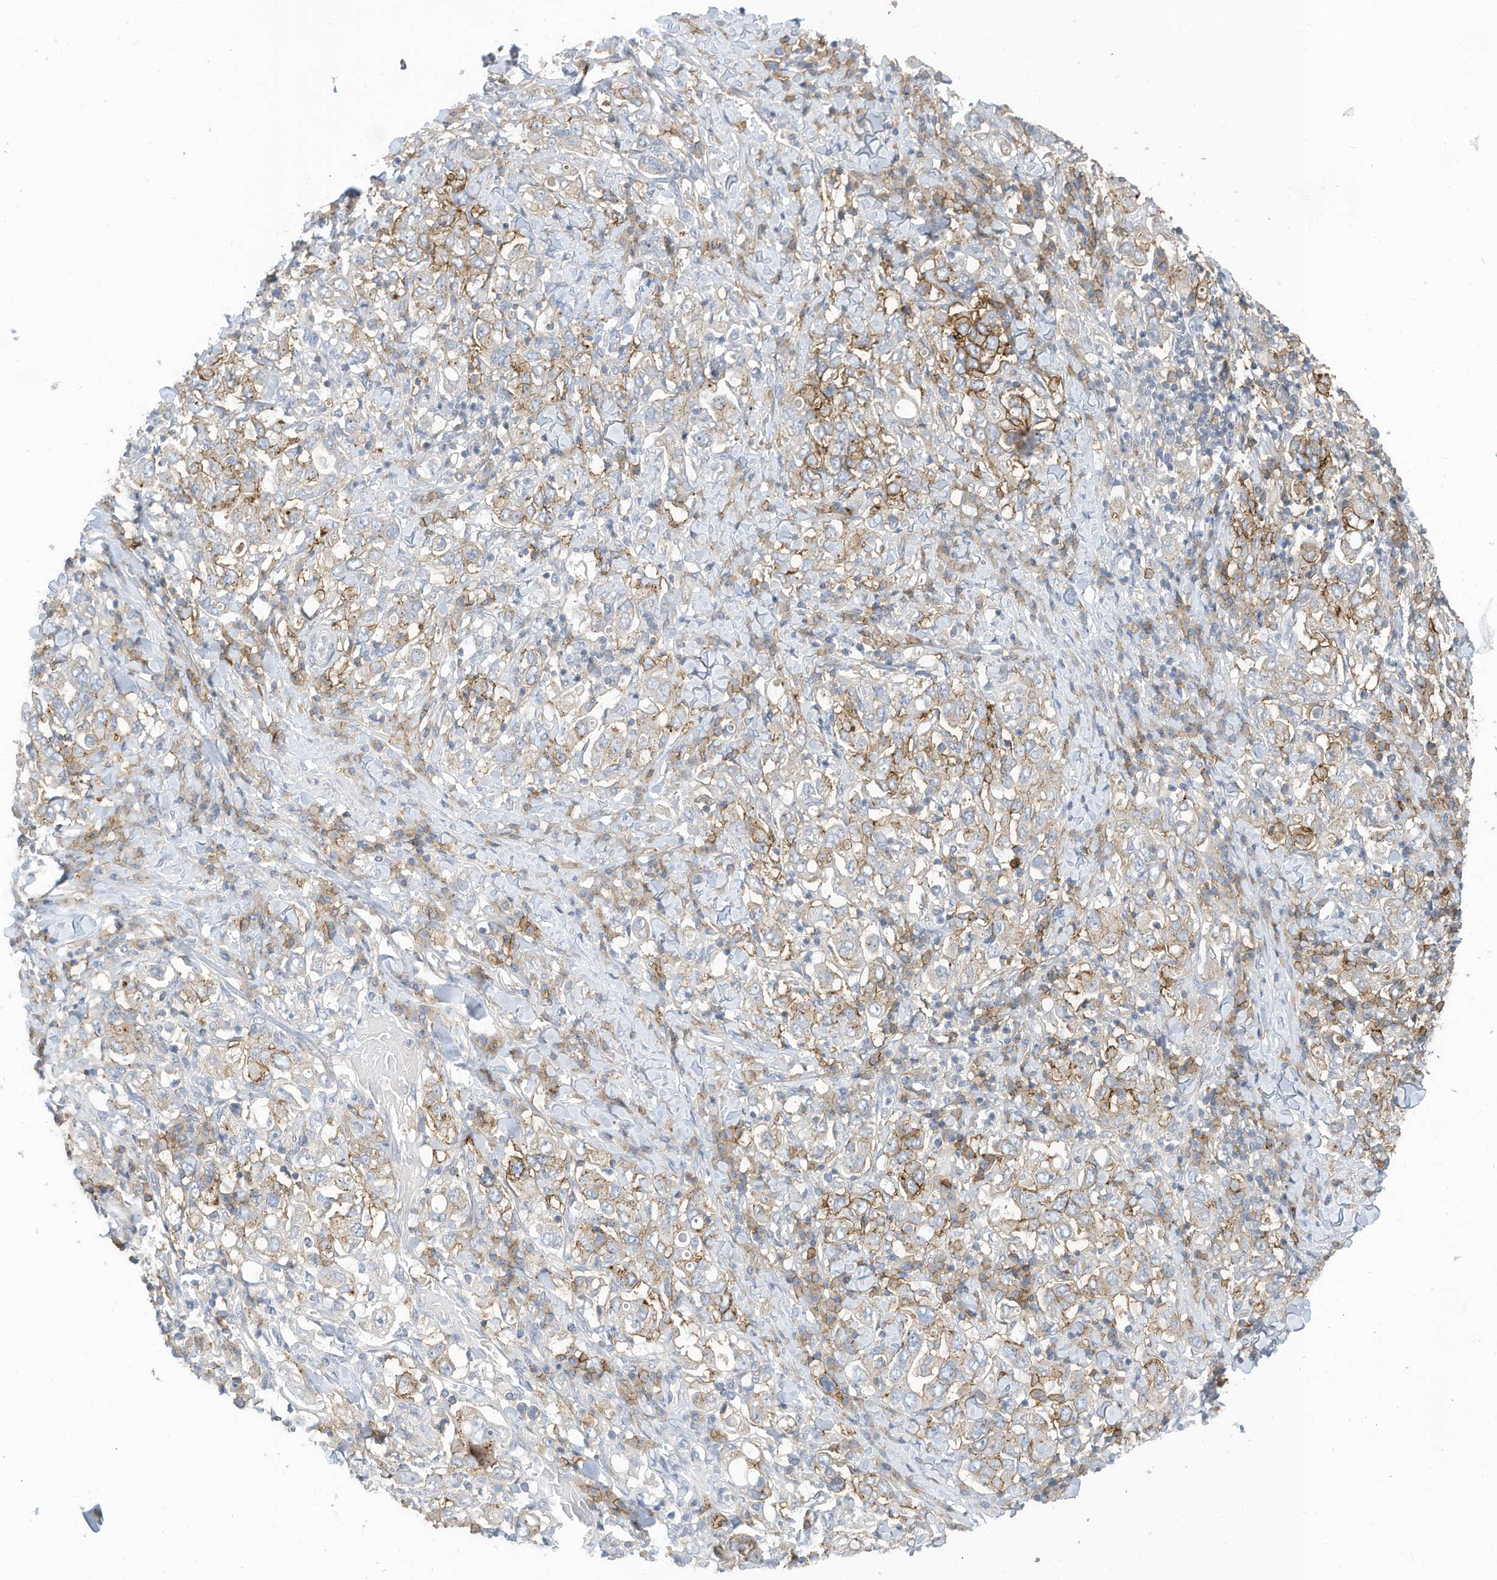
{"staining": {"intensity": "moderate", "quantity": "<25%", "location": "cytoplasmic/membranous"}, "tissue": "stomach cancer", "cell_type": "Tumor cells", "image_type": "cancer", "snomed": [{"axis": "morphology", "description": "Adenocarcinoma, NOS"}, {"axis": "topography", "description": "Stomach, upper"}], "caption": "Immunohistochemical staining of human stomach adenocarcinoma reveals low levels of moderate cytoplasmic/membranous expression in approximately <25% of tumor cells. The staining was performed using DAB, with brown indicating positive protein expression. Nuclei are stained blue with hematoxylin.", "gene": "SLC1A5", "patient": {"sex": "male", "age": 62}}